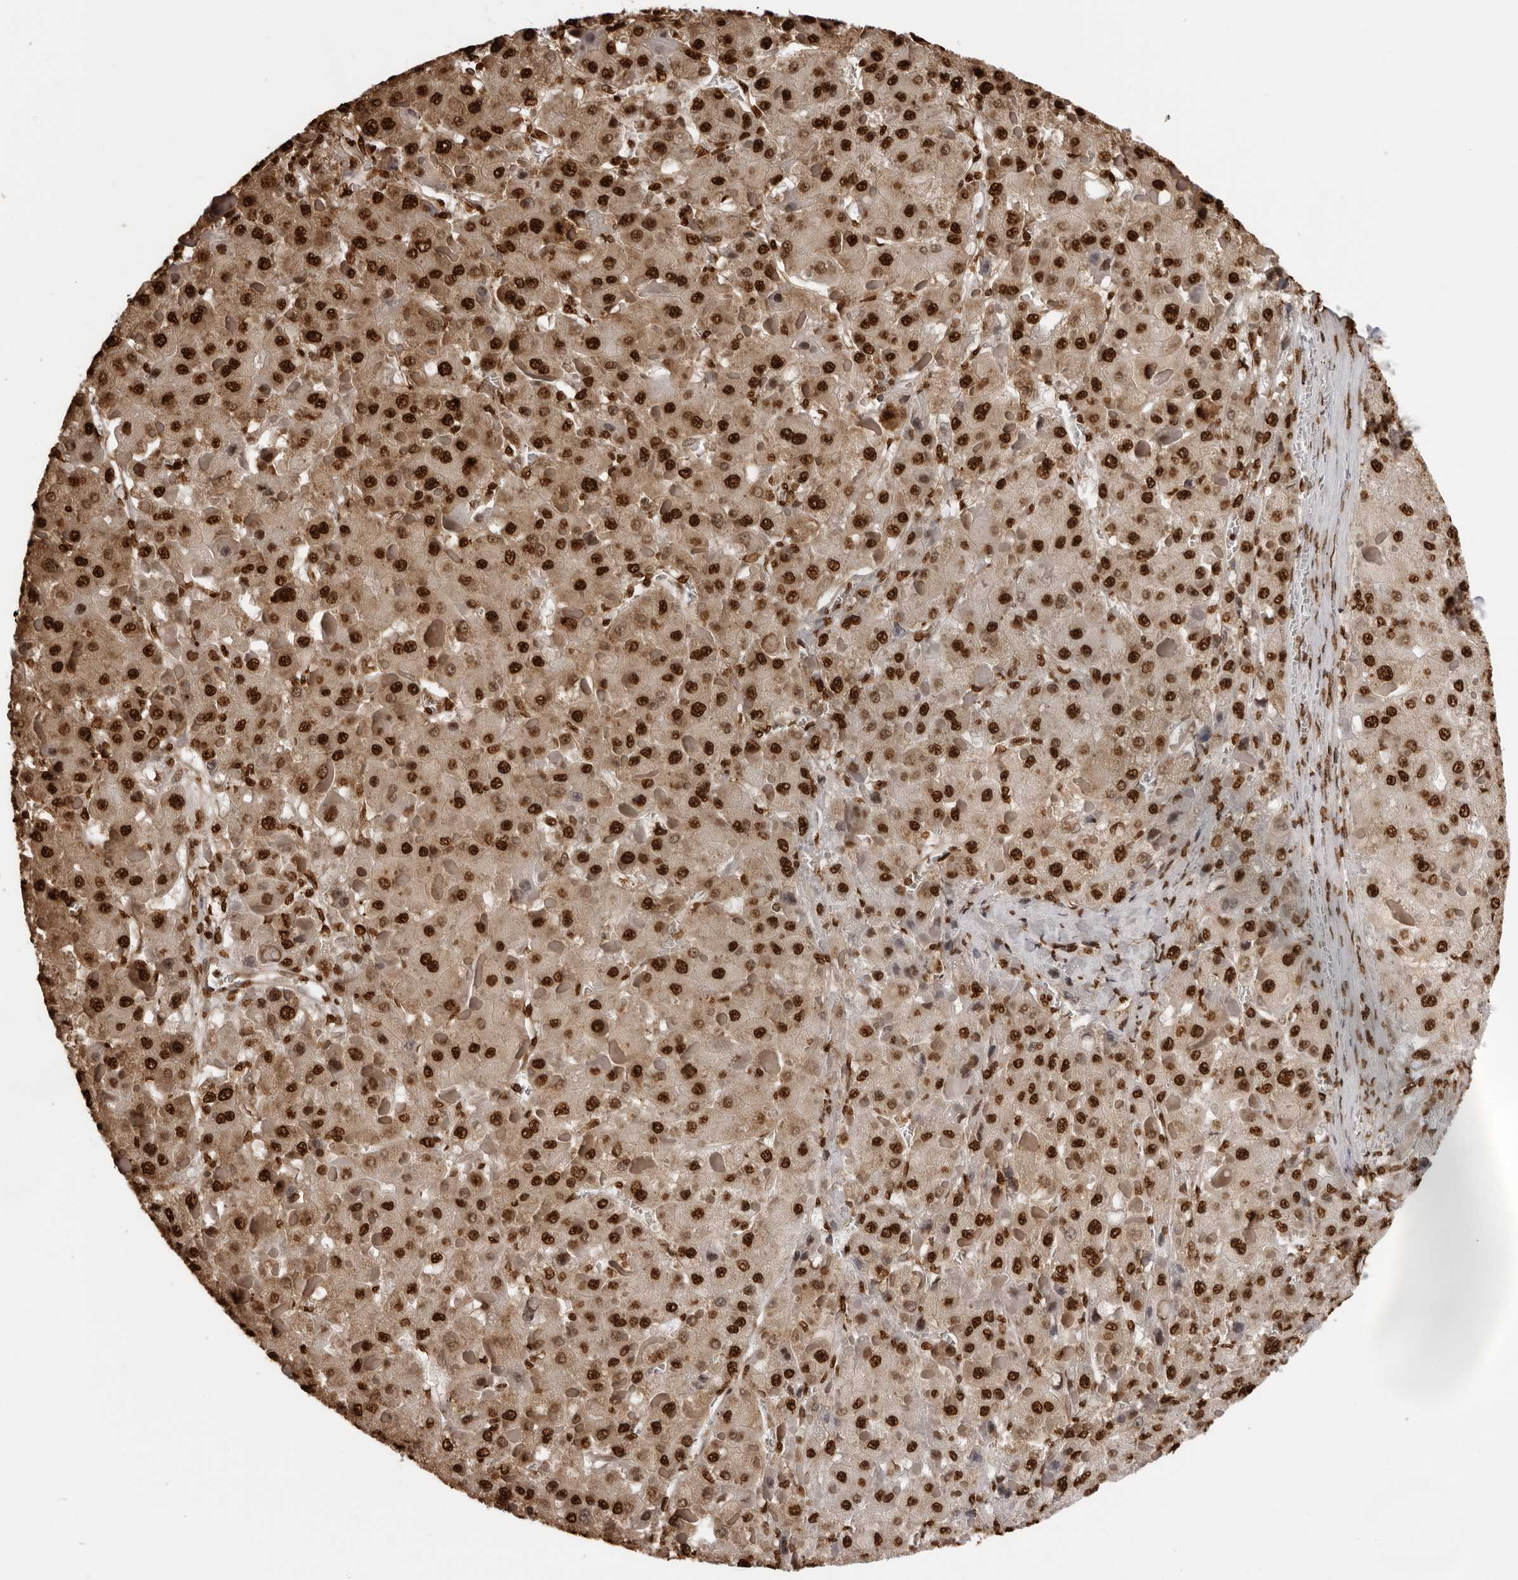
{"staining": {"intensity": "strong", "quantity": ">75%", "location": "nuclear"}, "tissue": "liver cancer", "cell_type": "Tumor cells", "image_type": "cancer", "snomed": [{"axis": "morphology", "description": "Carcinoma, Hepatocellular, NOS"}, {"axis": "topography", "description": "Liver"}], "caption": "Brown immunohistochemical staining in human hepatocellular carcinoma (liver) displays strong nuclear staining in approximately >75% of tumor cells.", "gene": "ZFP91", "patient": {"sex": "female", "age": 73}}